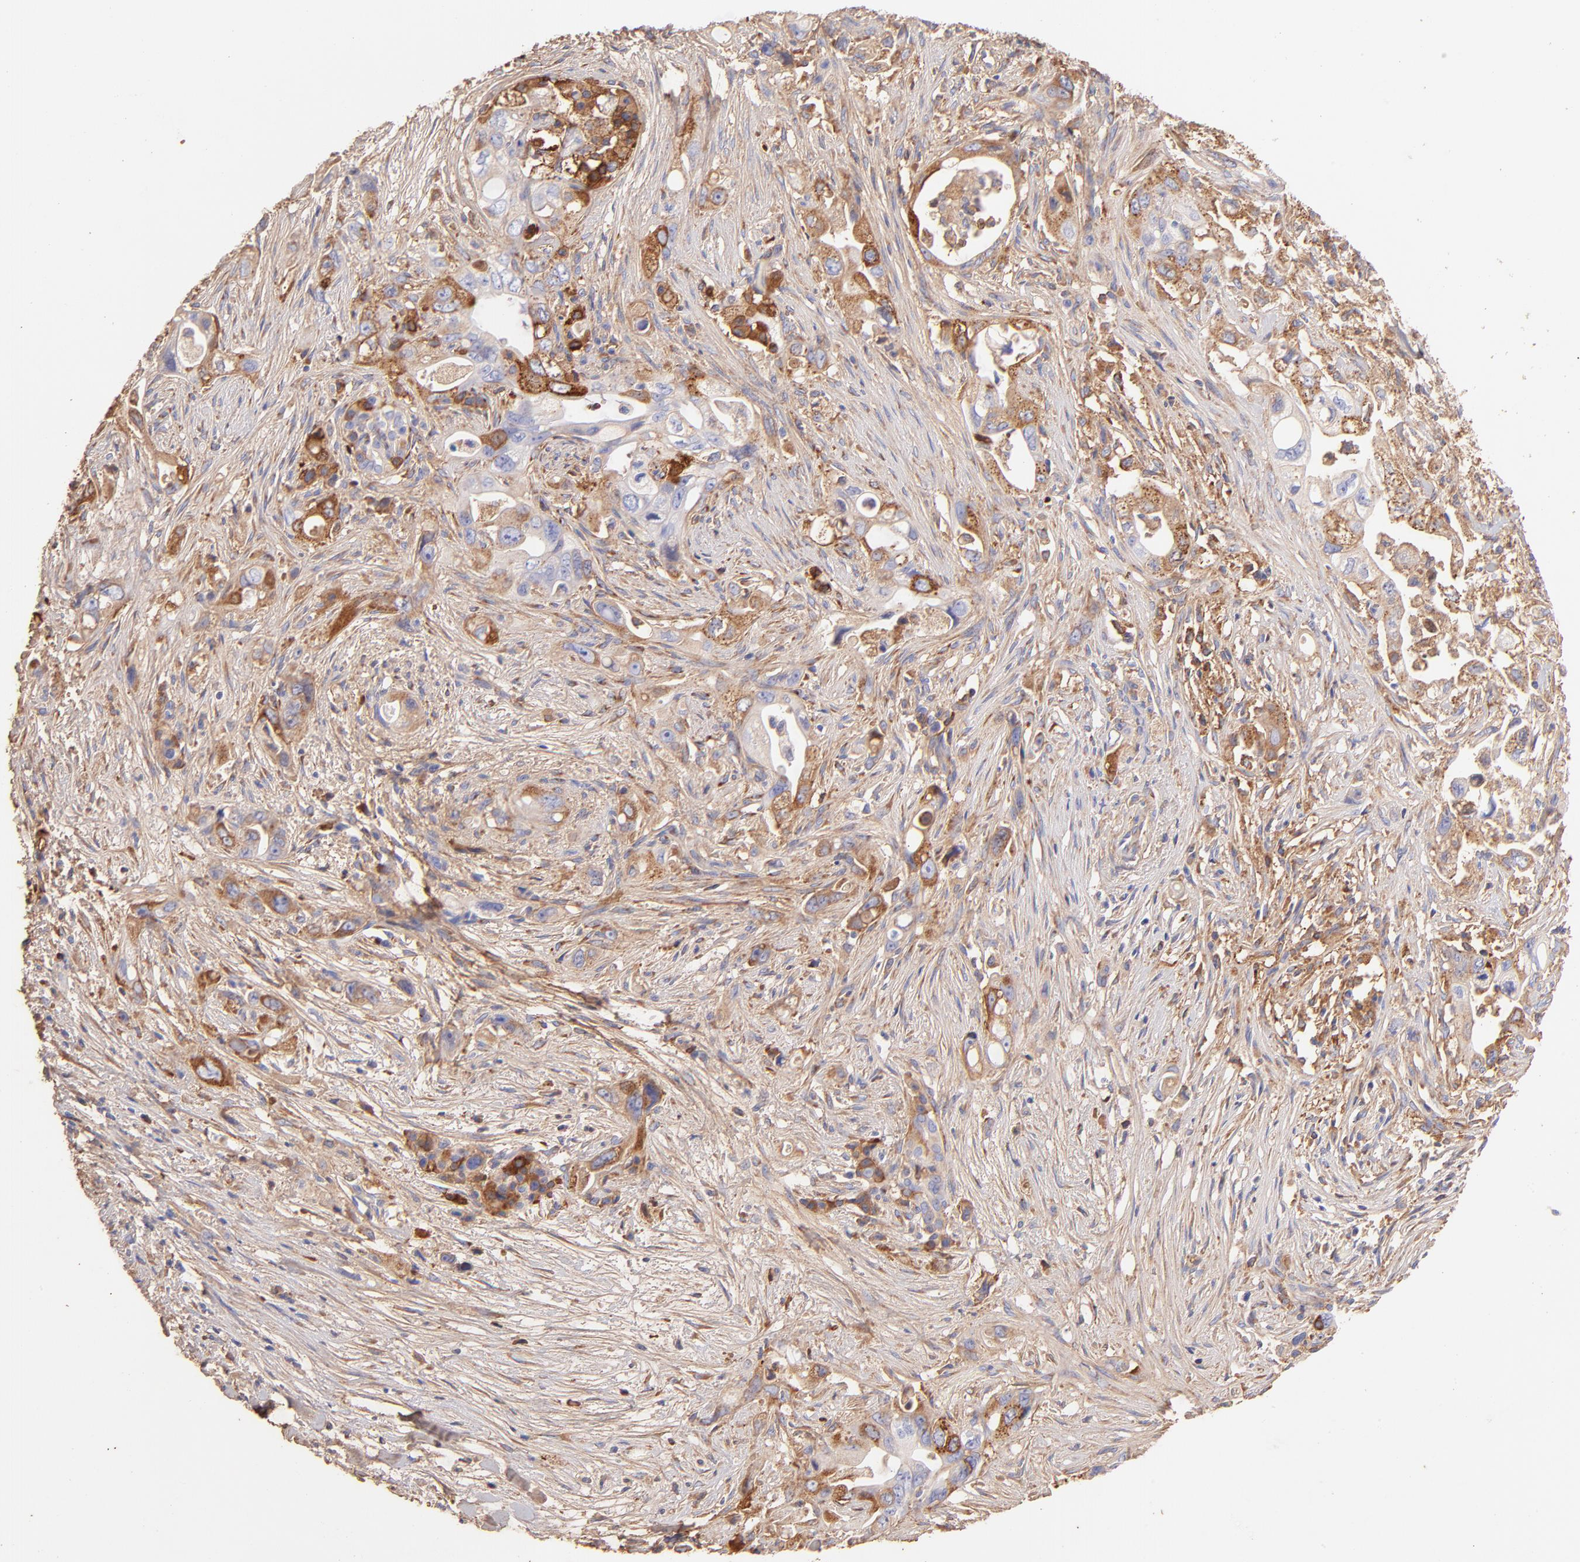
{"staining": {"intensity": "strong", "quantity": "25%-75%", "location": "cytoplasmic/membranous"}, "tissue": "pancreatic cancer", "cell_type": "Tumor cells", "image_type": "cancer", "snomed": [{"axis": "morphology", "description": "Normal tissue, NOS"}, {"axis": "topography", "description": "Pancreas"}], "caption": "High-magnification brightfield microscopy of pancreatic cancer stained with DAB (3,3'-diaminobenzidine) (brown) and counterstained with hematoxylin (blue). tumor cells exhibit strong cytoplasmic/membranous expression is appreciated in about25%-75% of cells.", "gene": "BGN", "patient": {"sex": "male", "age": 42}}